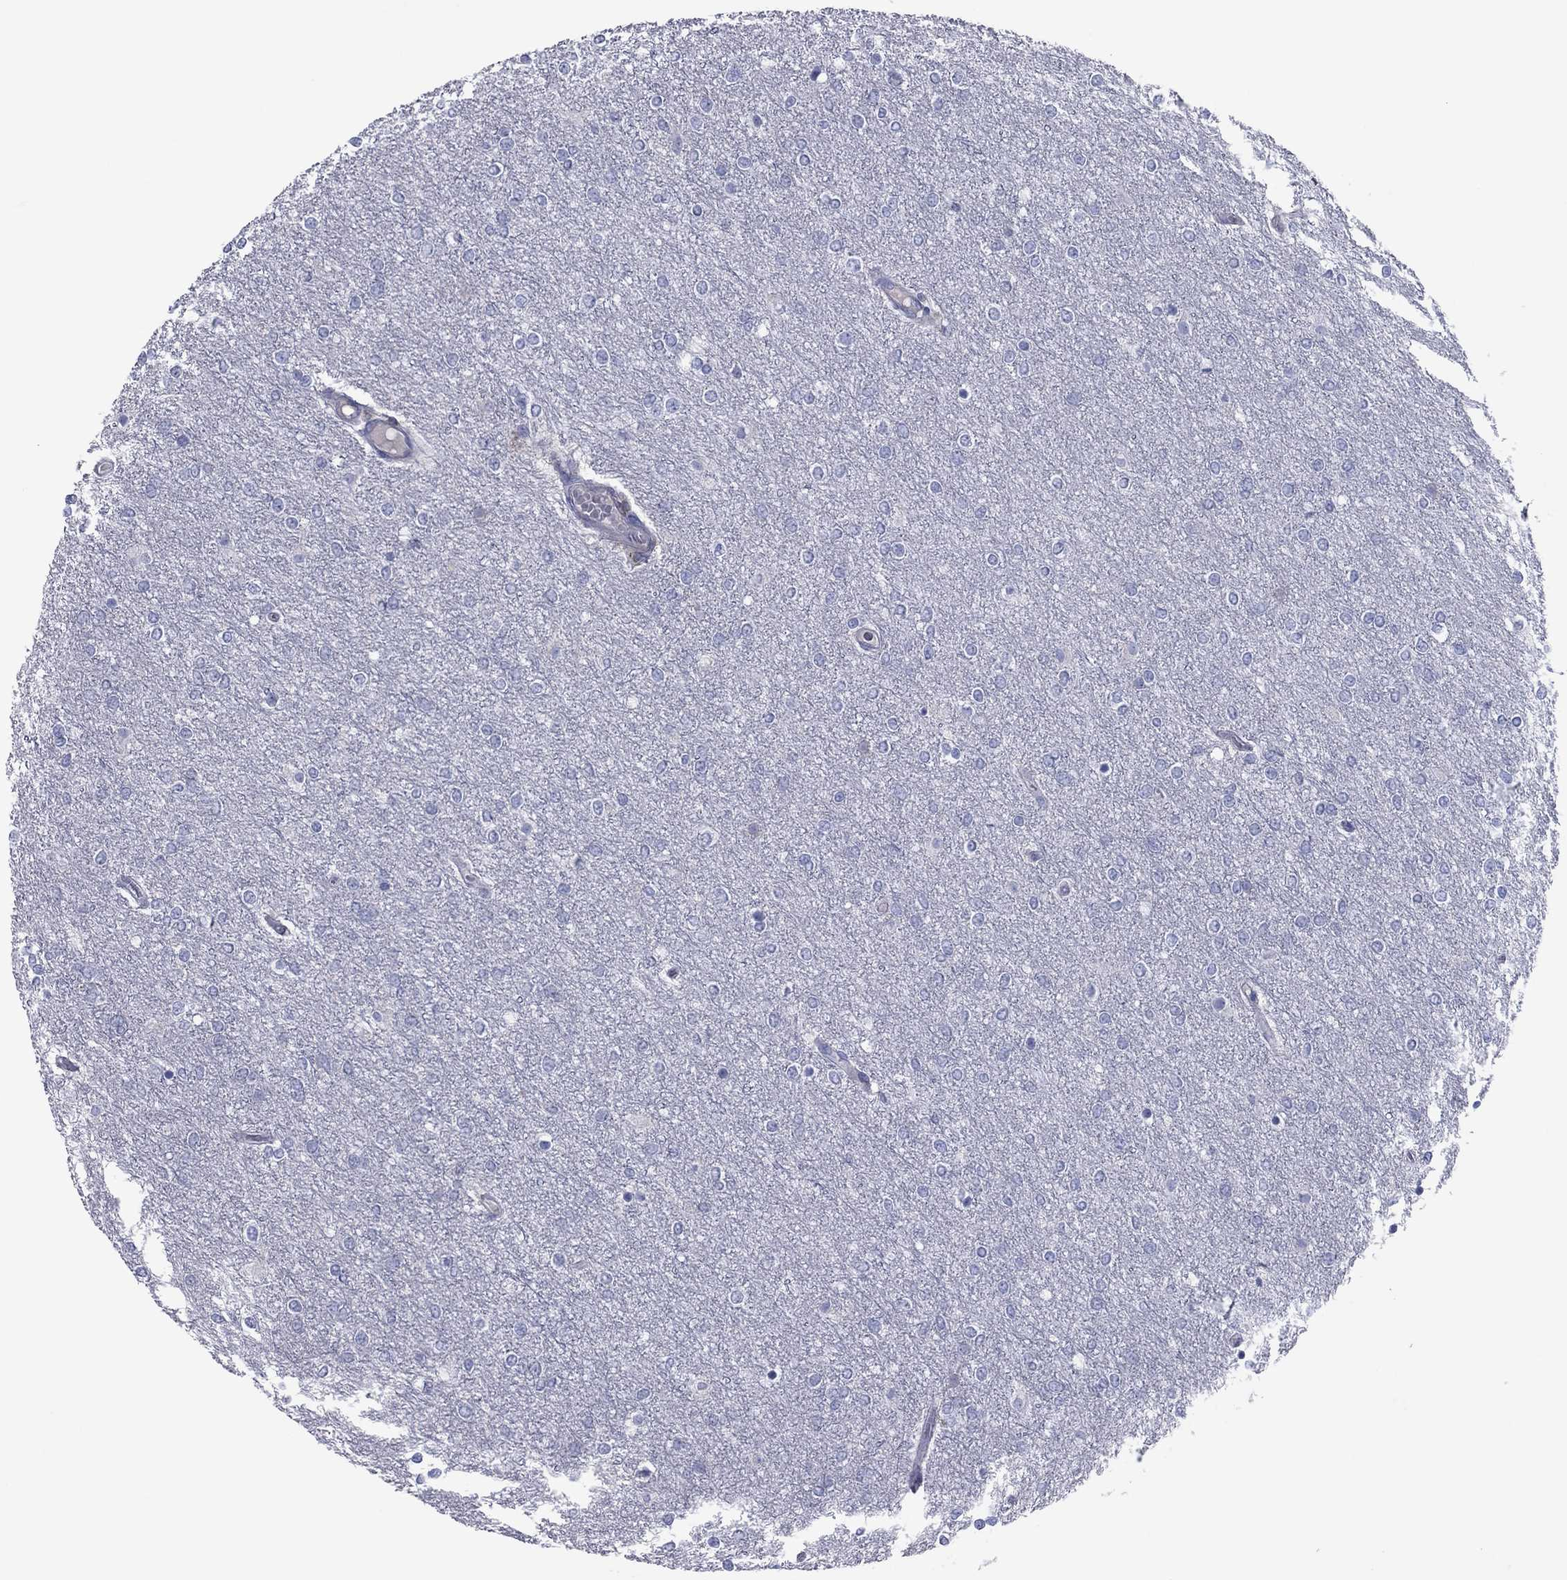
{"staining": {"intensity": "negative", "quantity": "none", "location": "none"}, "tissue": "glioma", "cell_type": "Tumor cells", "image_type": "cancer", "snomed": [{"axis": "morphology", "description": "Glioma, malignant, High grade"}, {"axis": "topography", "description": "Brain"}], "caption": "Tumor cells show no significant staining in glioma.", "gene": "PVR", "patient": {"sex": "female", "age": 61}}